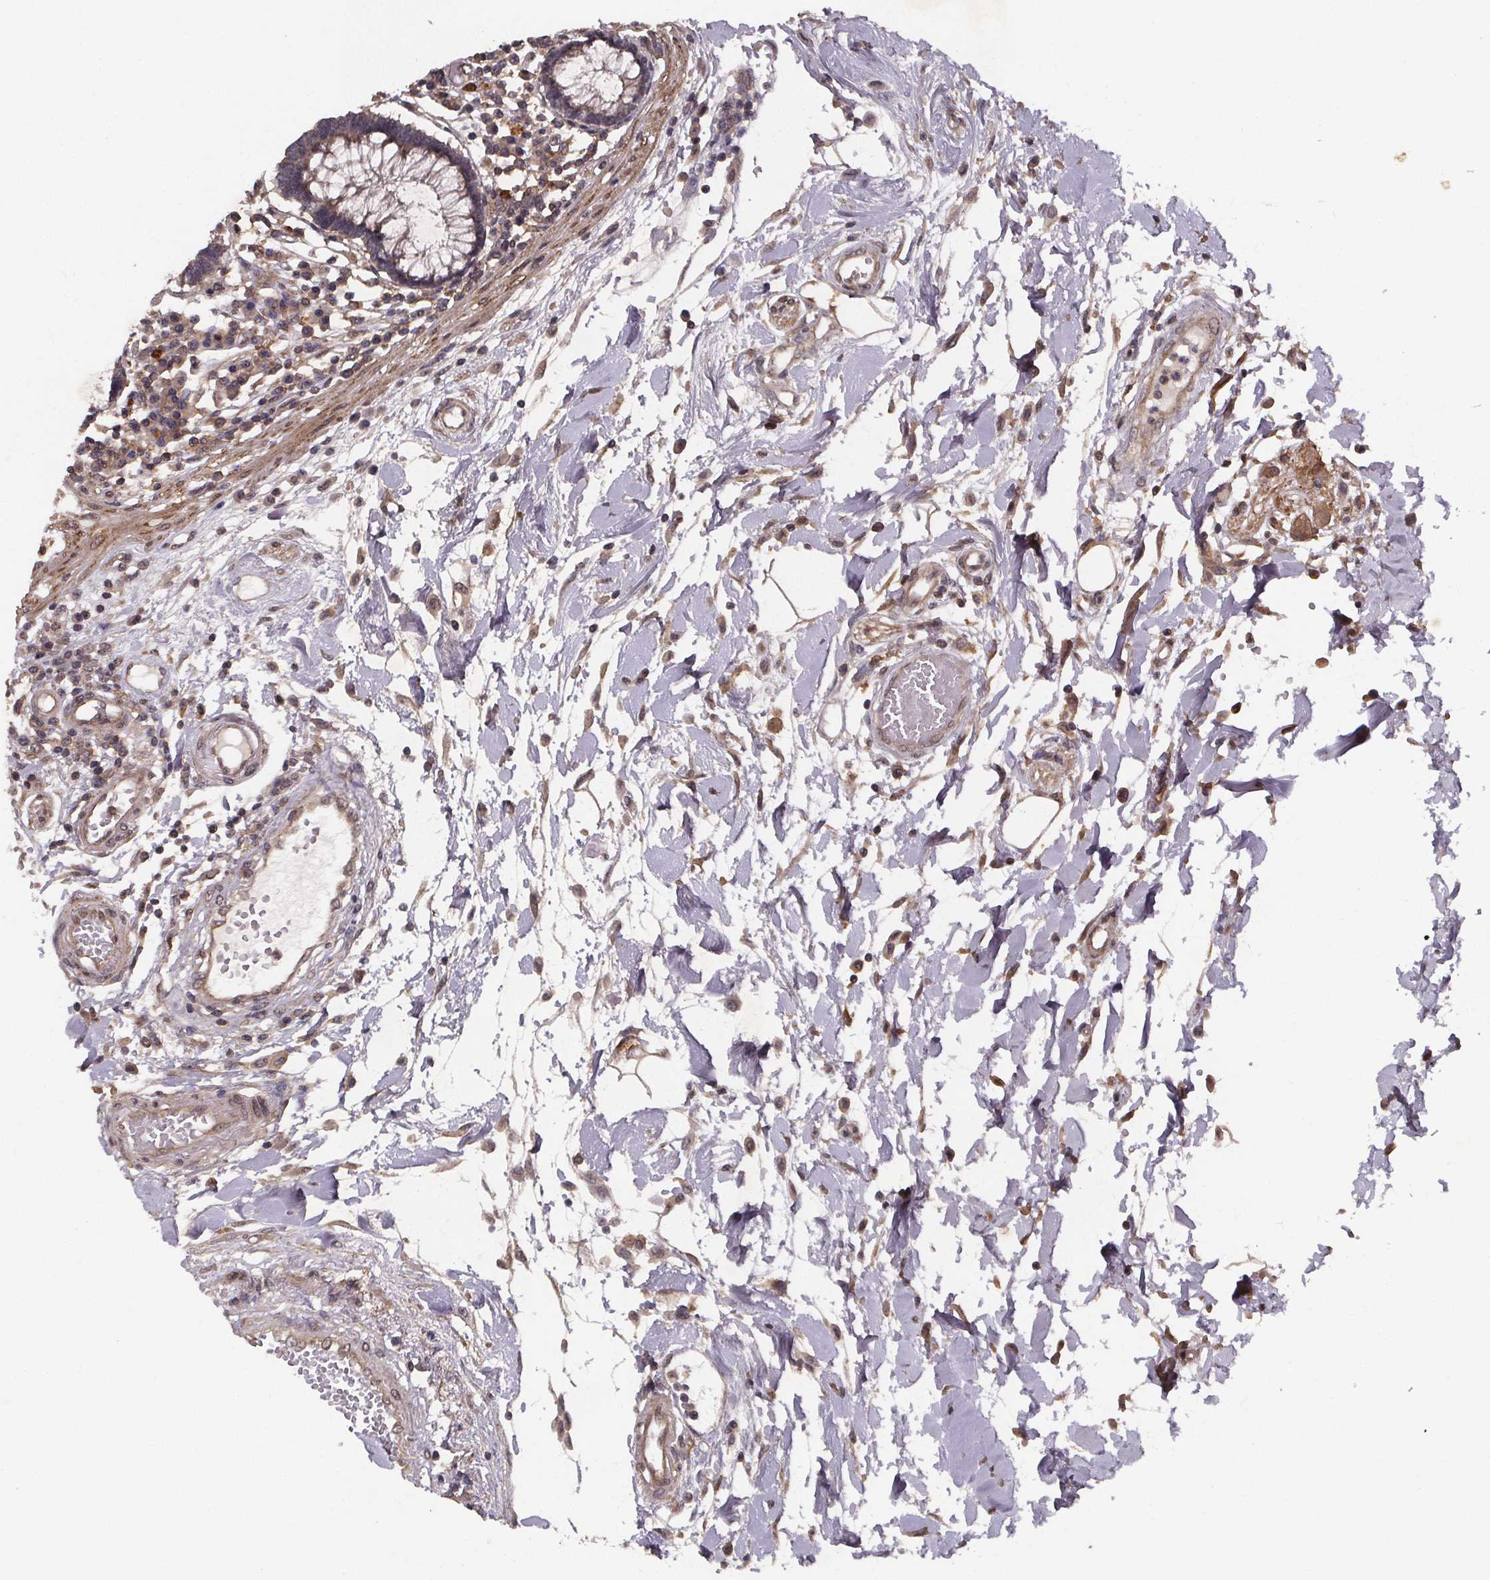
{"staining": {"intensity": "moderate", "quantity": "25%-75%", "location": "cytoplasmic/membranous"}, "tissue": "colon", "cell_type": "Endothelial cells", "image_type": "normal", "snomed": [{"axis": "morphology", "description": "Normal tissue, NOS"}, {"axis": "morphology", "description": "Adenocarcinoma, NOS"}, {"axis": "topography", "description": "Colon"}], "caption": "A medium amount of moderate cytoplasmic/membranous expression is present in approximately 25%-75% of endothelial cells in normal colon.", "gene": "PIERCE2", "patient": {"sex": "male", "age": 83}}